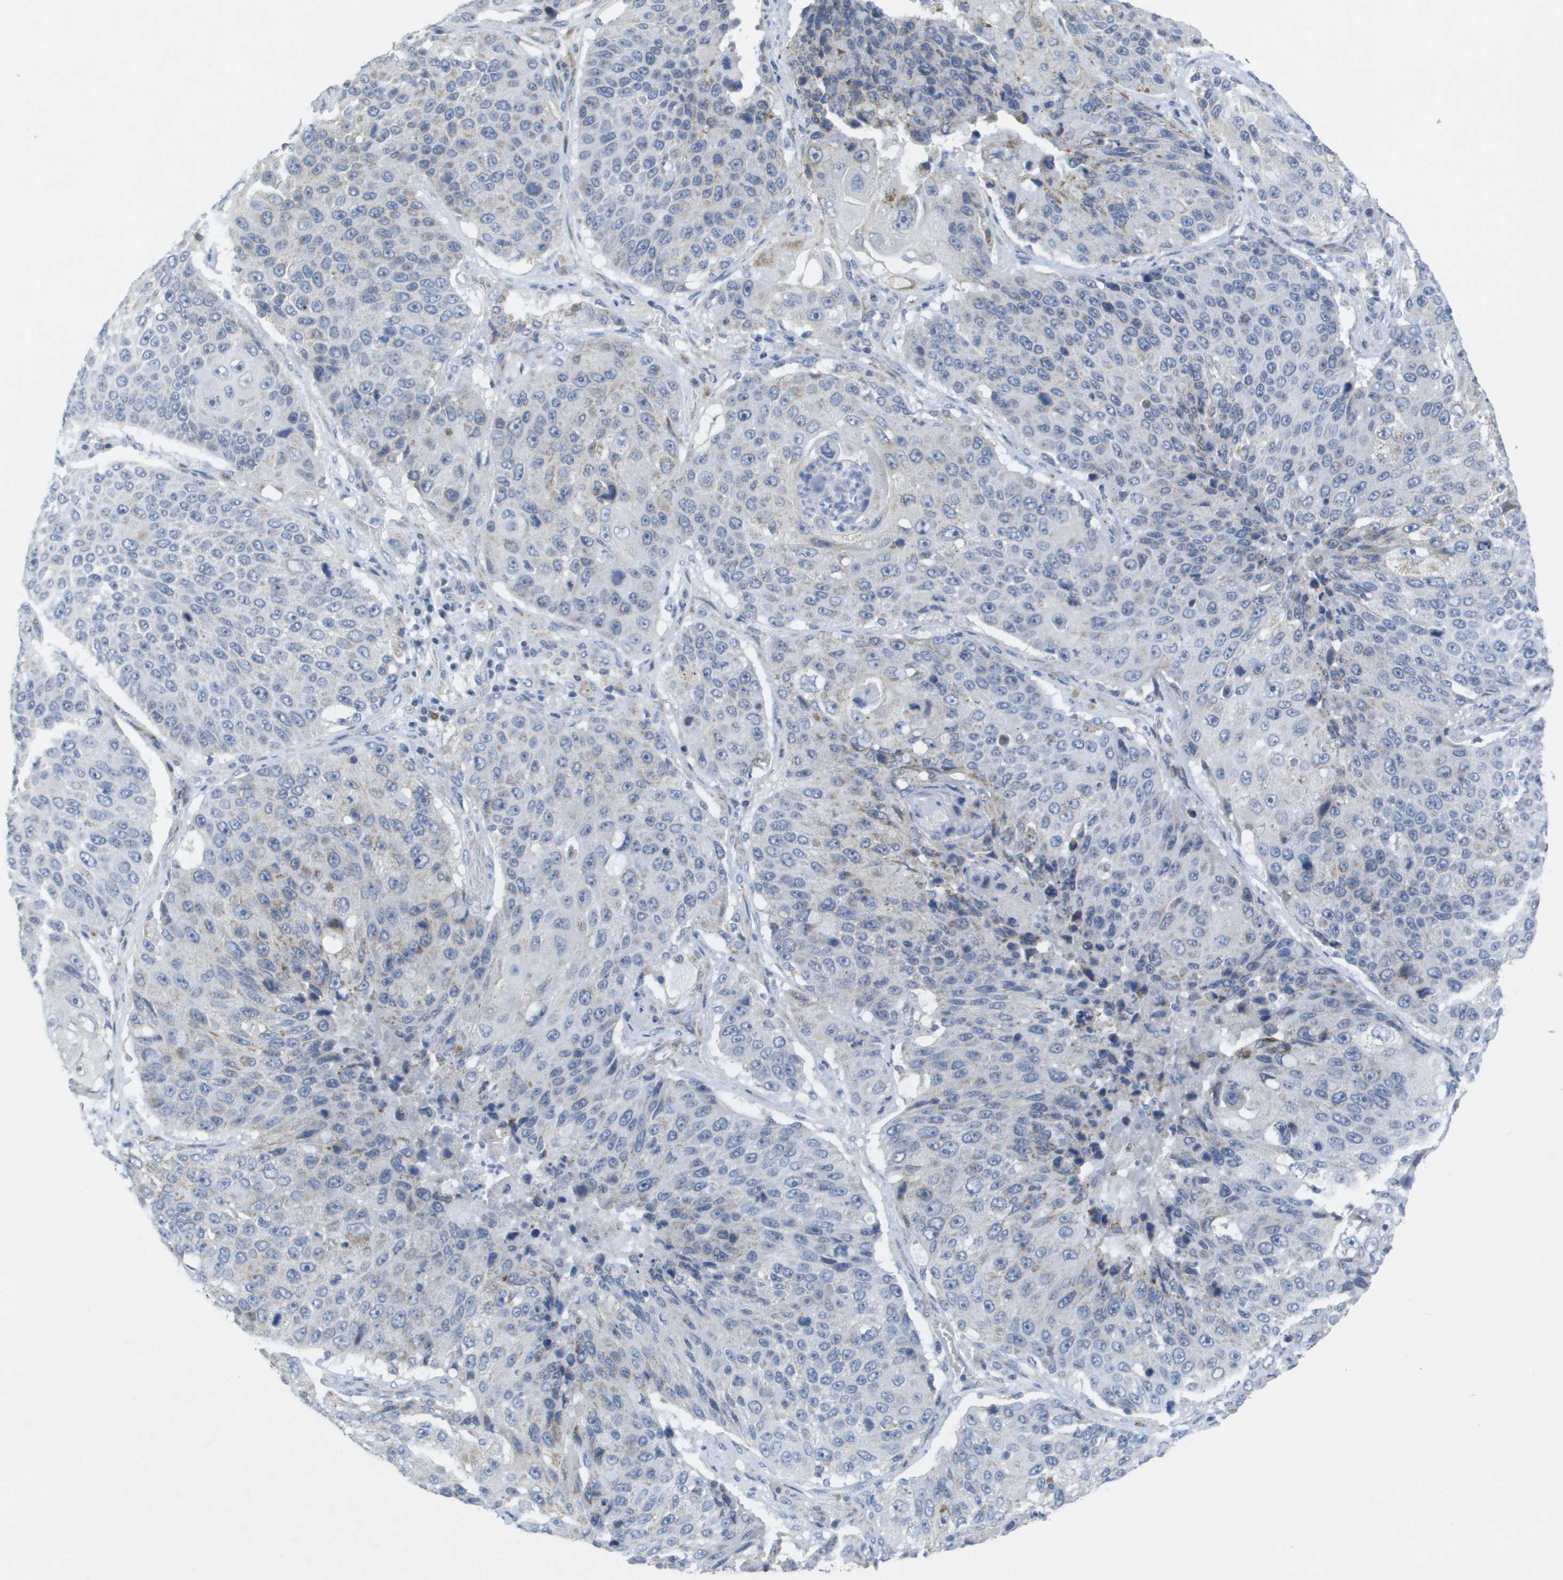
{"staining": {"intensity": "negative", "quantity": "none", "location": "none"}, "tissue": "lung cancer", "cell_type": "Tumor cells", "image_type": "cancer", "snomed": [{"axis": "morphology", "description": "Squamous cell carcinoma, NOS"}, {"axis": "topography", "description": "Lung"}], "caption": "Immunohistochemistry histopathology image of neoplastic tissue: lung squamous cell carcinoma stained with DAB (3,3'-diaminobenzidine) demonstrates no significant protein staining in tumor cells.", "gene": "TMEM223", "patient": {"sex": "male", "age": 61}}